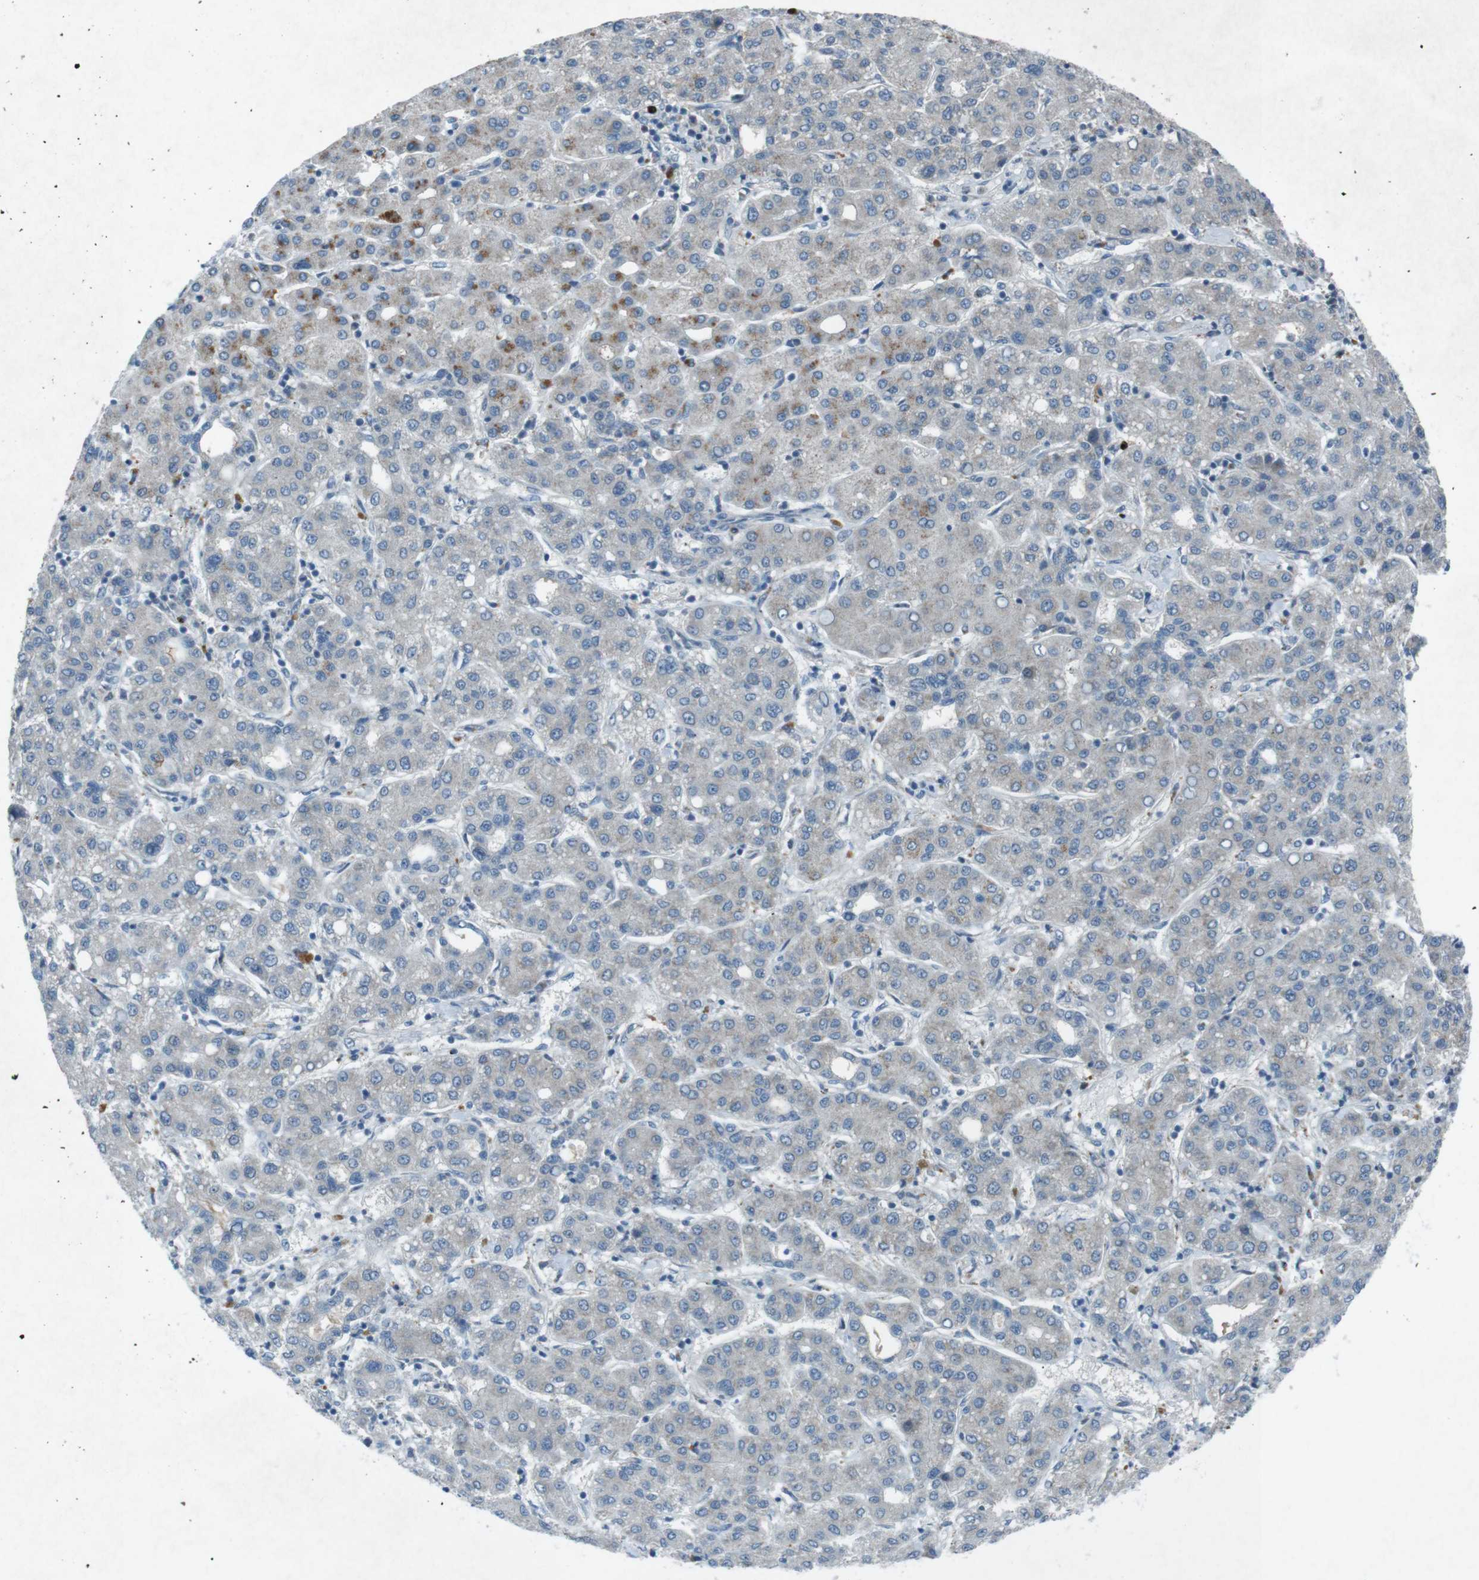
{"staining": {"intensity": "negative", "quantity": "none", "location": "none"}, "tissue": "liver cancer", "cell_type": "Tumor cells", "image_type": "cancer", "snomed": [{"axis": "morphology", "description": "Carcinoma, Hepatocellular, NOS"}, {"axis": "topography", "description": "Liver"}], "caption": "Immunohistochemical staining of human liver cancer (hepatocellular carcinoma) demonstrates no significant positivity in tumor cells.", "gene": "FCRLA", "patient": {"sex": "male", "age": 65}}